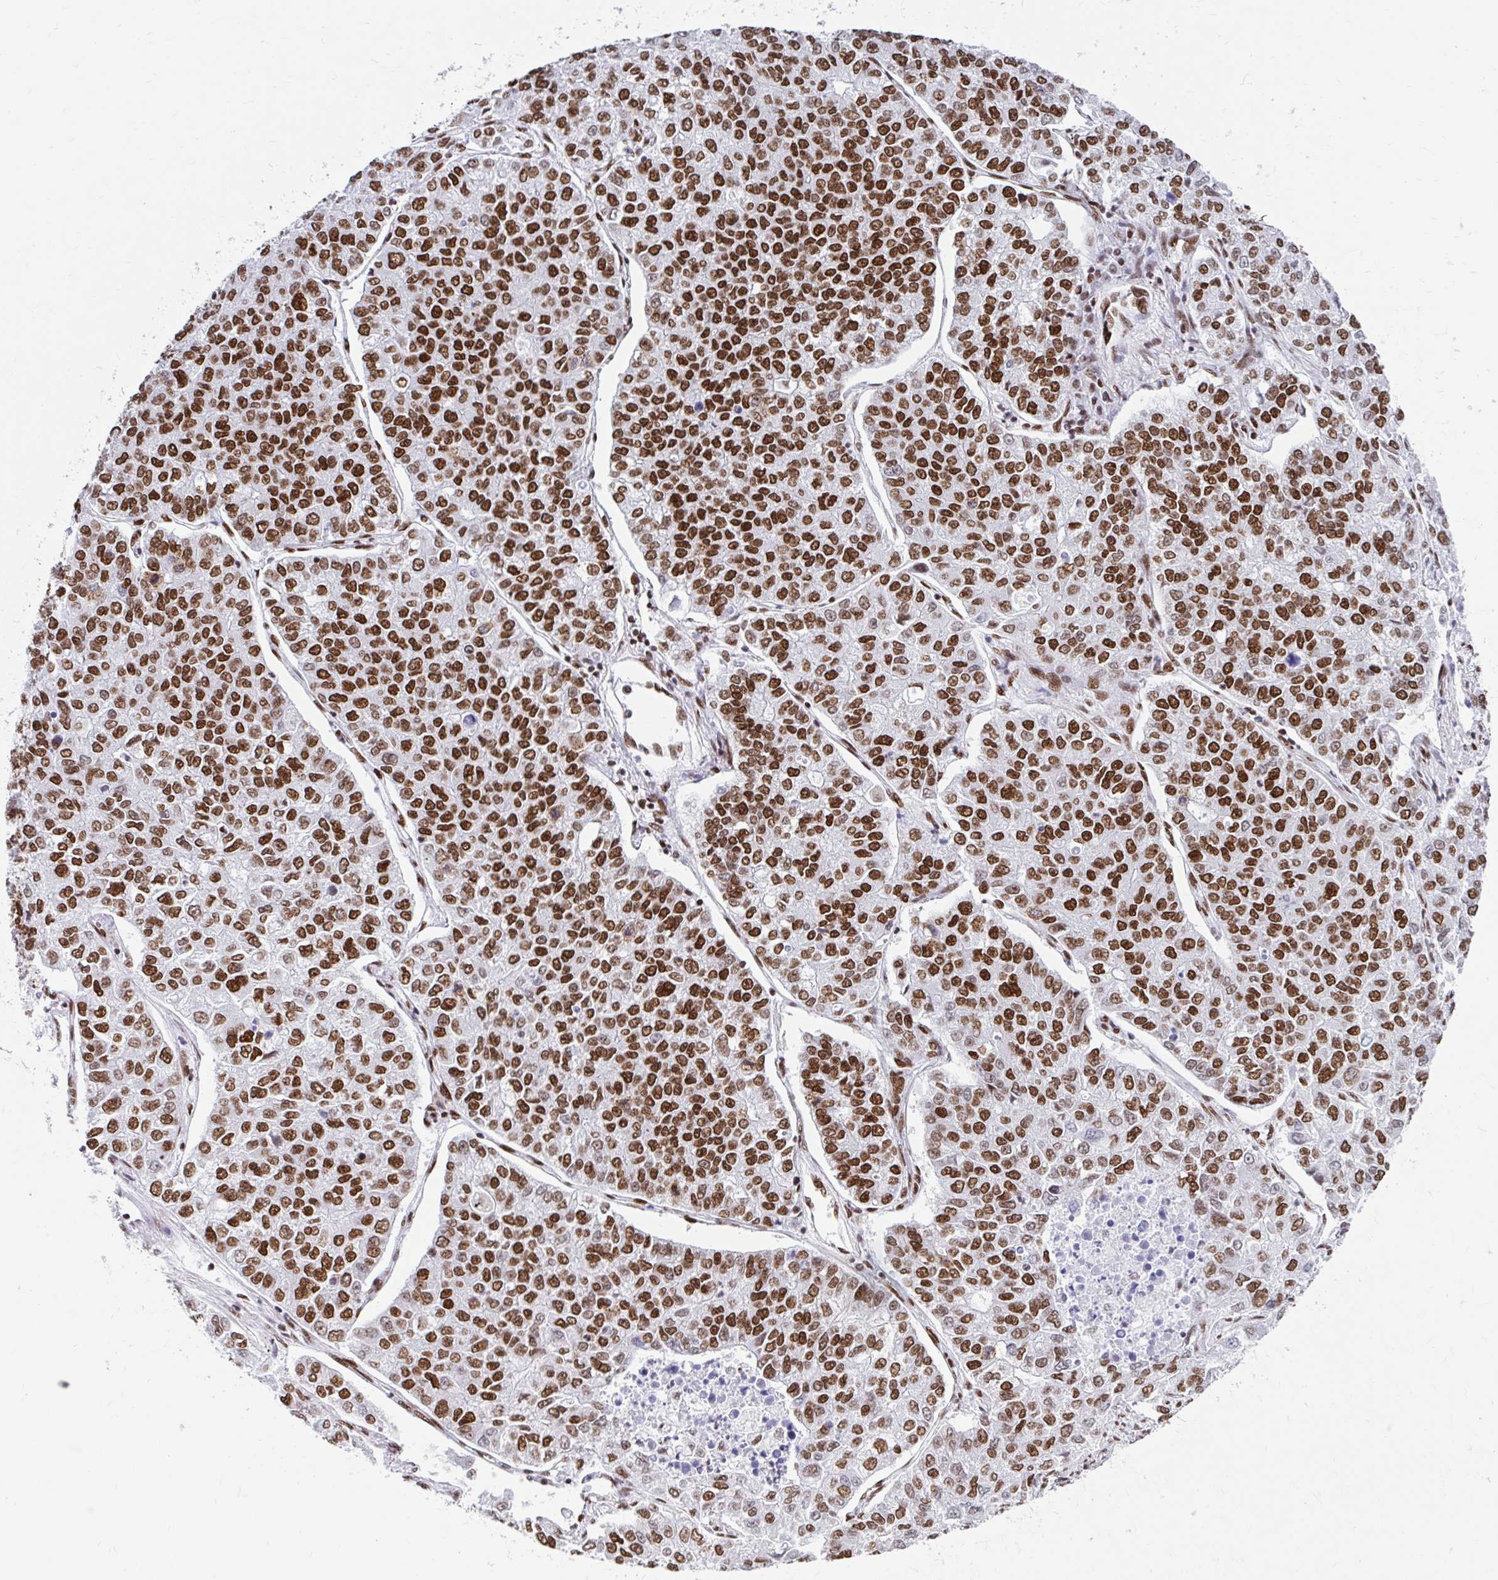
{"staining": {"intensity": "strong", "quantity": ">75%", "location": "nuclear"}, "tissue": "lung cancer", "cell_type": "Tumor cells", "image_type": "cancer", "snomed": [{"axis": "morphology", "description": "Adenocarcinoma, NOS"}, {"axis": "topography", "description": "Lung"}], "caption": "Tumor cells exhibit strong nuclear staining in approximately >75% of cells in adenocarcinoma (lung).", "gene": "KHDRBS1", "patient": {"sex": "male", "age": 49}}